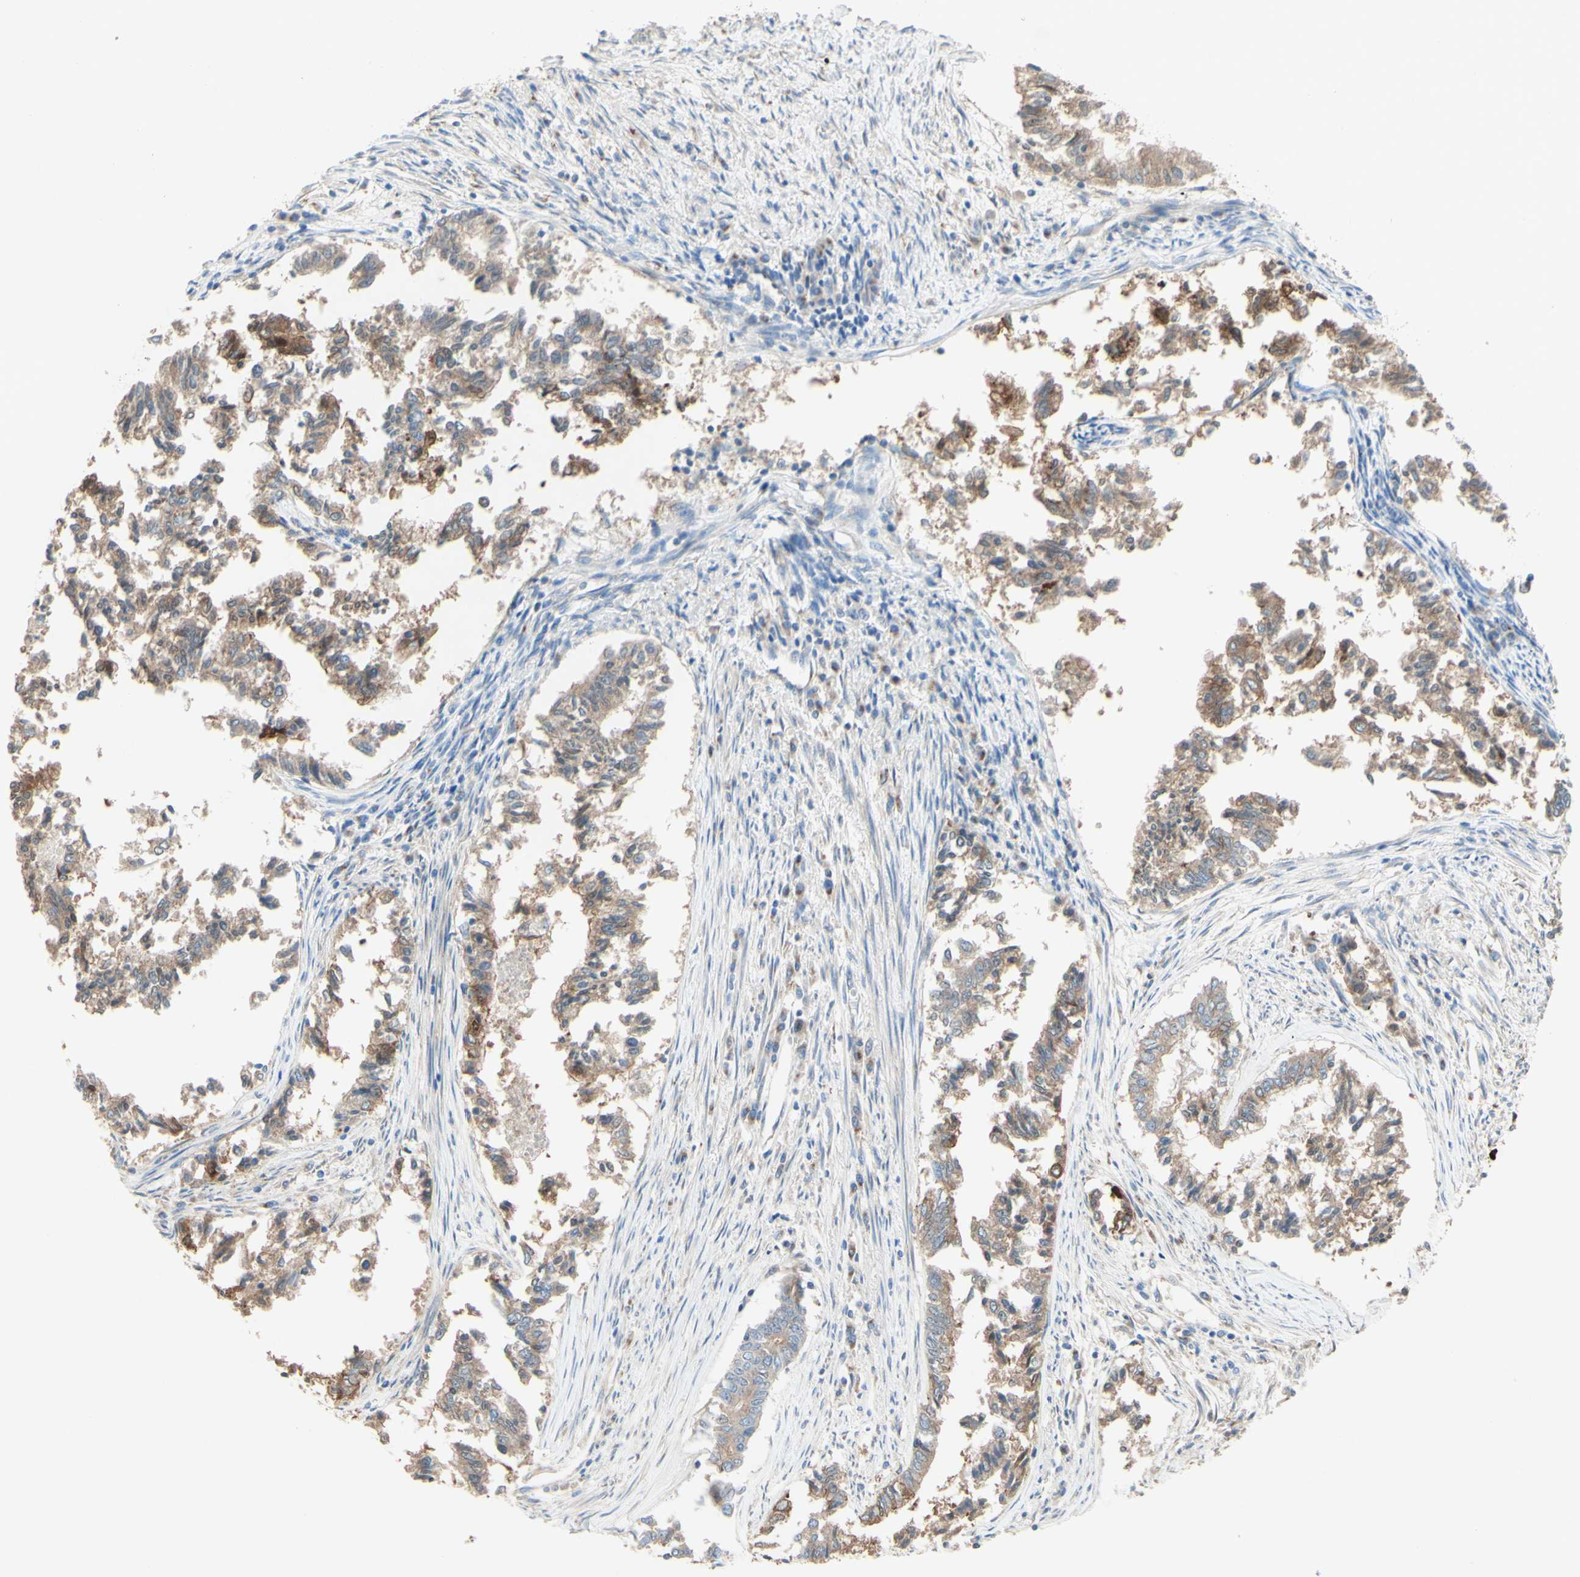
{"staining": {"intensity": "moderate", "quantity": ">75%", "location": "cytoplasmic/membranous"}, "tissue": "endometrial cancer", "cell_type": "Tumor cells", "image_type": "cancer", "snomed": [{"axis": "morphology", "description": "Necrosis, NOS"}, {"axis": "morphology", "description": "Adenocarcinoma, NOS"}, {"axis": "topography", "description": "Endometrium"}], "caption": "Endometrial cancer was stained to show a protein in brown. There is medium levels of moderate cytoplasmic/membranous staining in about >75% of tumor cells.", "gene": "MTM1", "patient": {"sex": "female", "age": 79}}